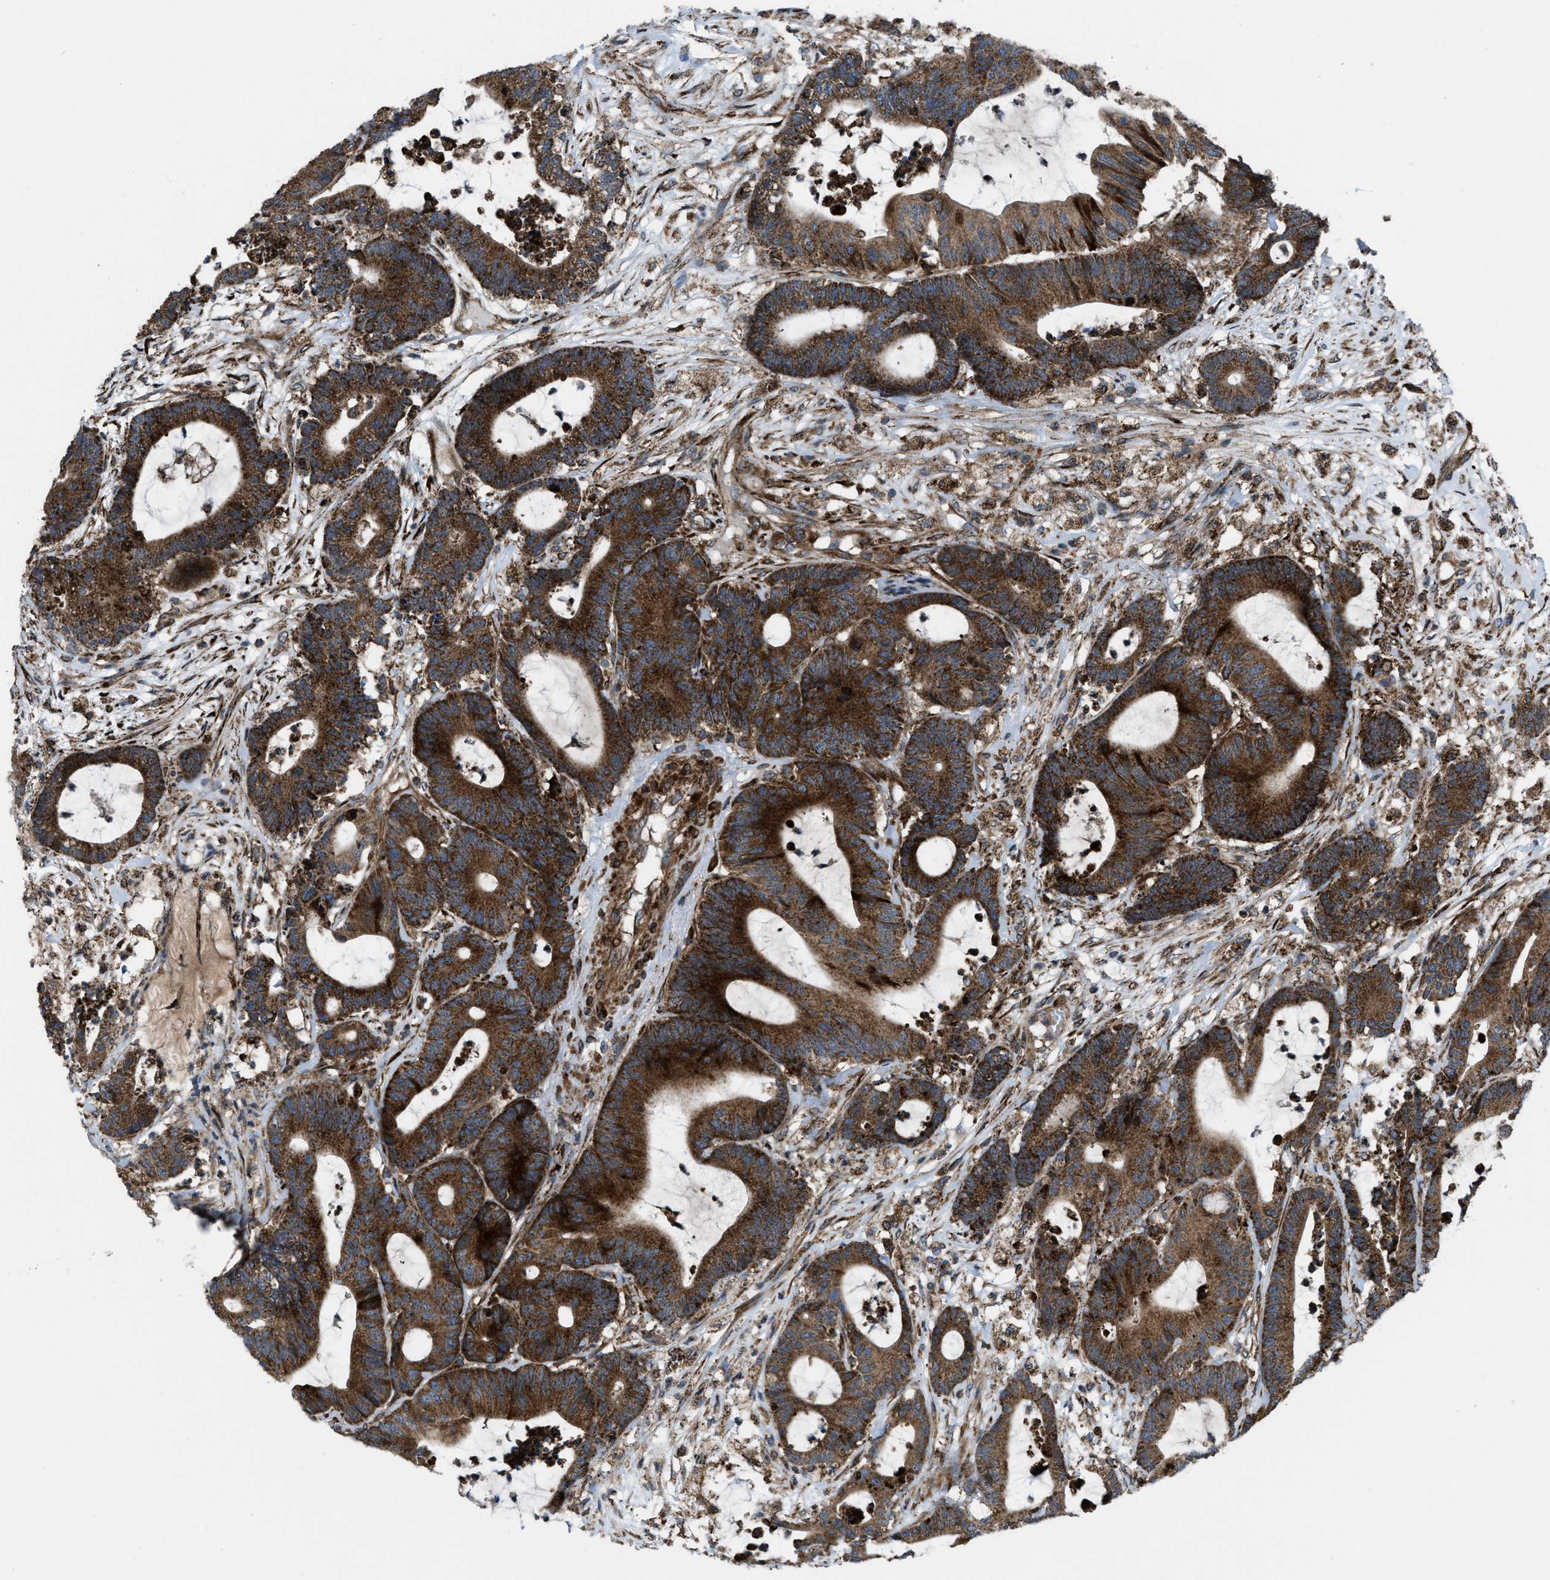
{"staining": {"intensity": "strong", "quantity": ">75%", "location": "cytoplasmic/membranous"}, "tissue": "colorectal cancer", "cell_type": "Tumor cells", "image_type": "cancer", "snomed": [{"axis": "morphology", "description": "Adenocarcinoma, NOS"}, {"axis": "topography", "description": "Colon"}], "caption": "Protein analysis of colorectal cancer (adenocarcinoma) tissue shows strong cytoplasmic/membranous staining in about >75% of tumor cells.", "gene": "PER3", "patient": {"sex": "female", "age": 84}}